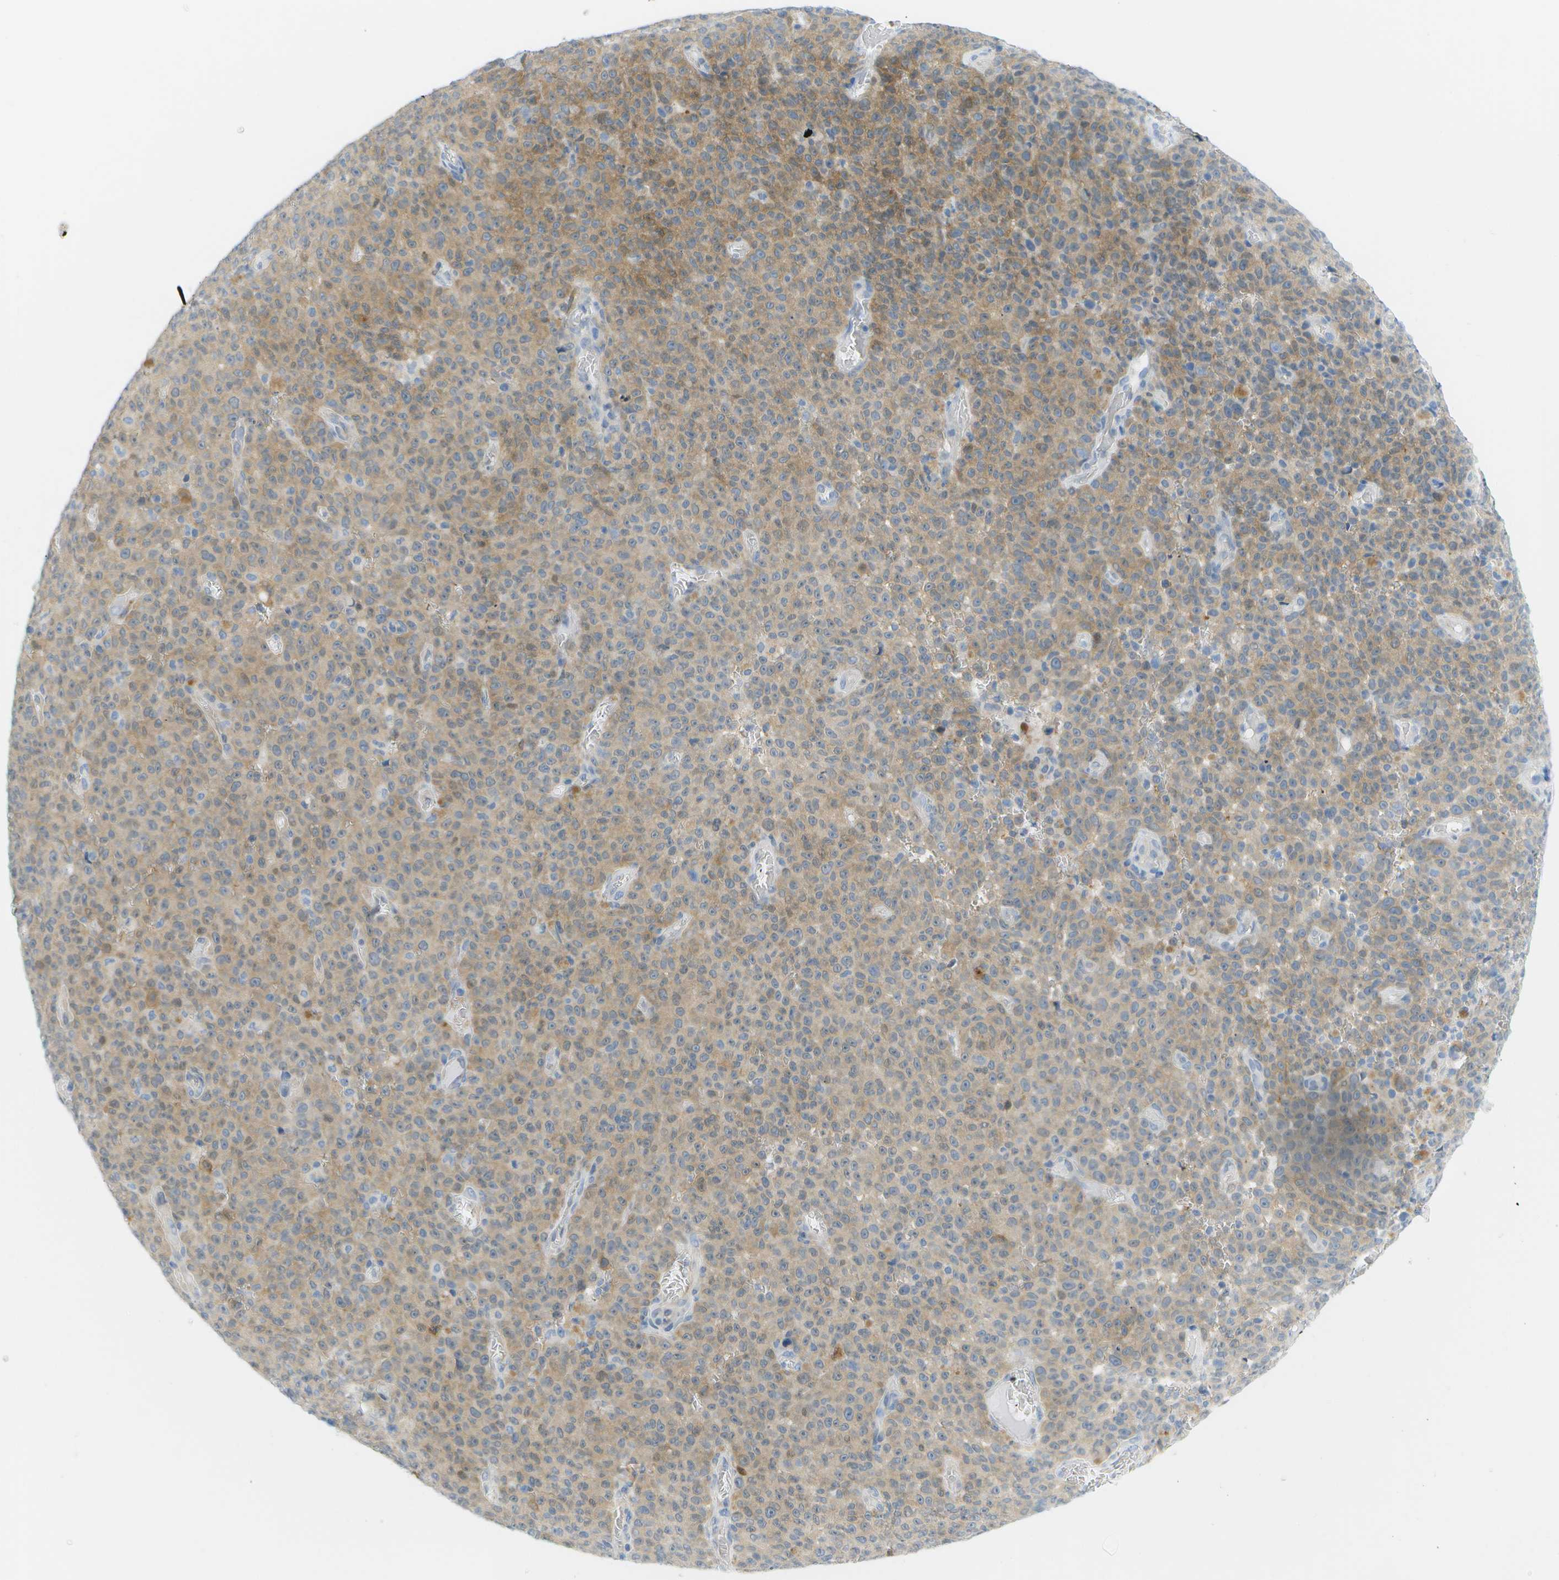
{"staining": {"intensity": "weak", "quantity": "25%-75%", "location": "cytoplasmic/membranous"}, "tissue": "melanoma", "cell_type": "Tumor cells", "image_type": "cancer", "snomed": [{"axis": "morphology", "description": "Malignant melanoma, NOS"}, {"axis": "topography", "description": "Skin"}], "caption": "This image exhibits malignant melanoma stained with immunohistochemistry (IHC) to label a protein in brown. The cytoplasmic/membranous of tumor cells show weak positivity for the protein. Nuclei are counter-stained blue.", "gene": "CUL9", "patient": {"sex": "female", "age": 82}}